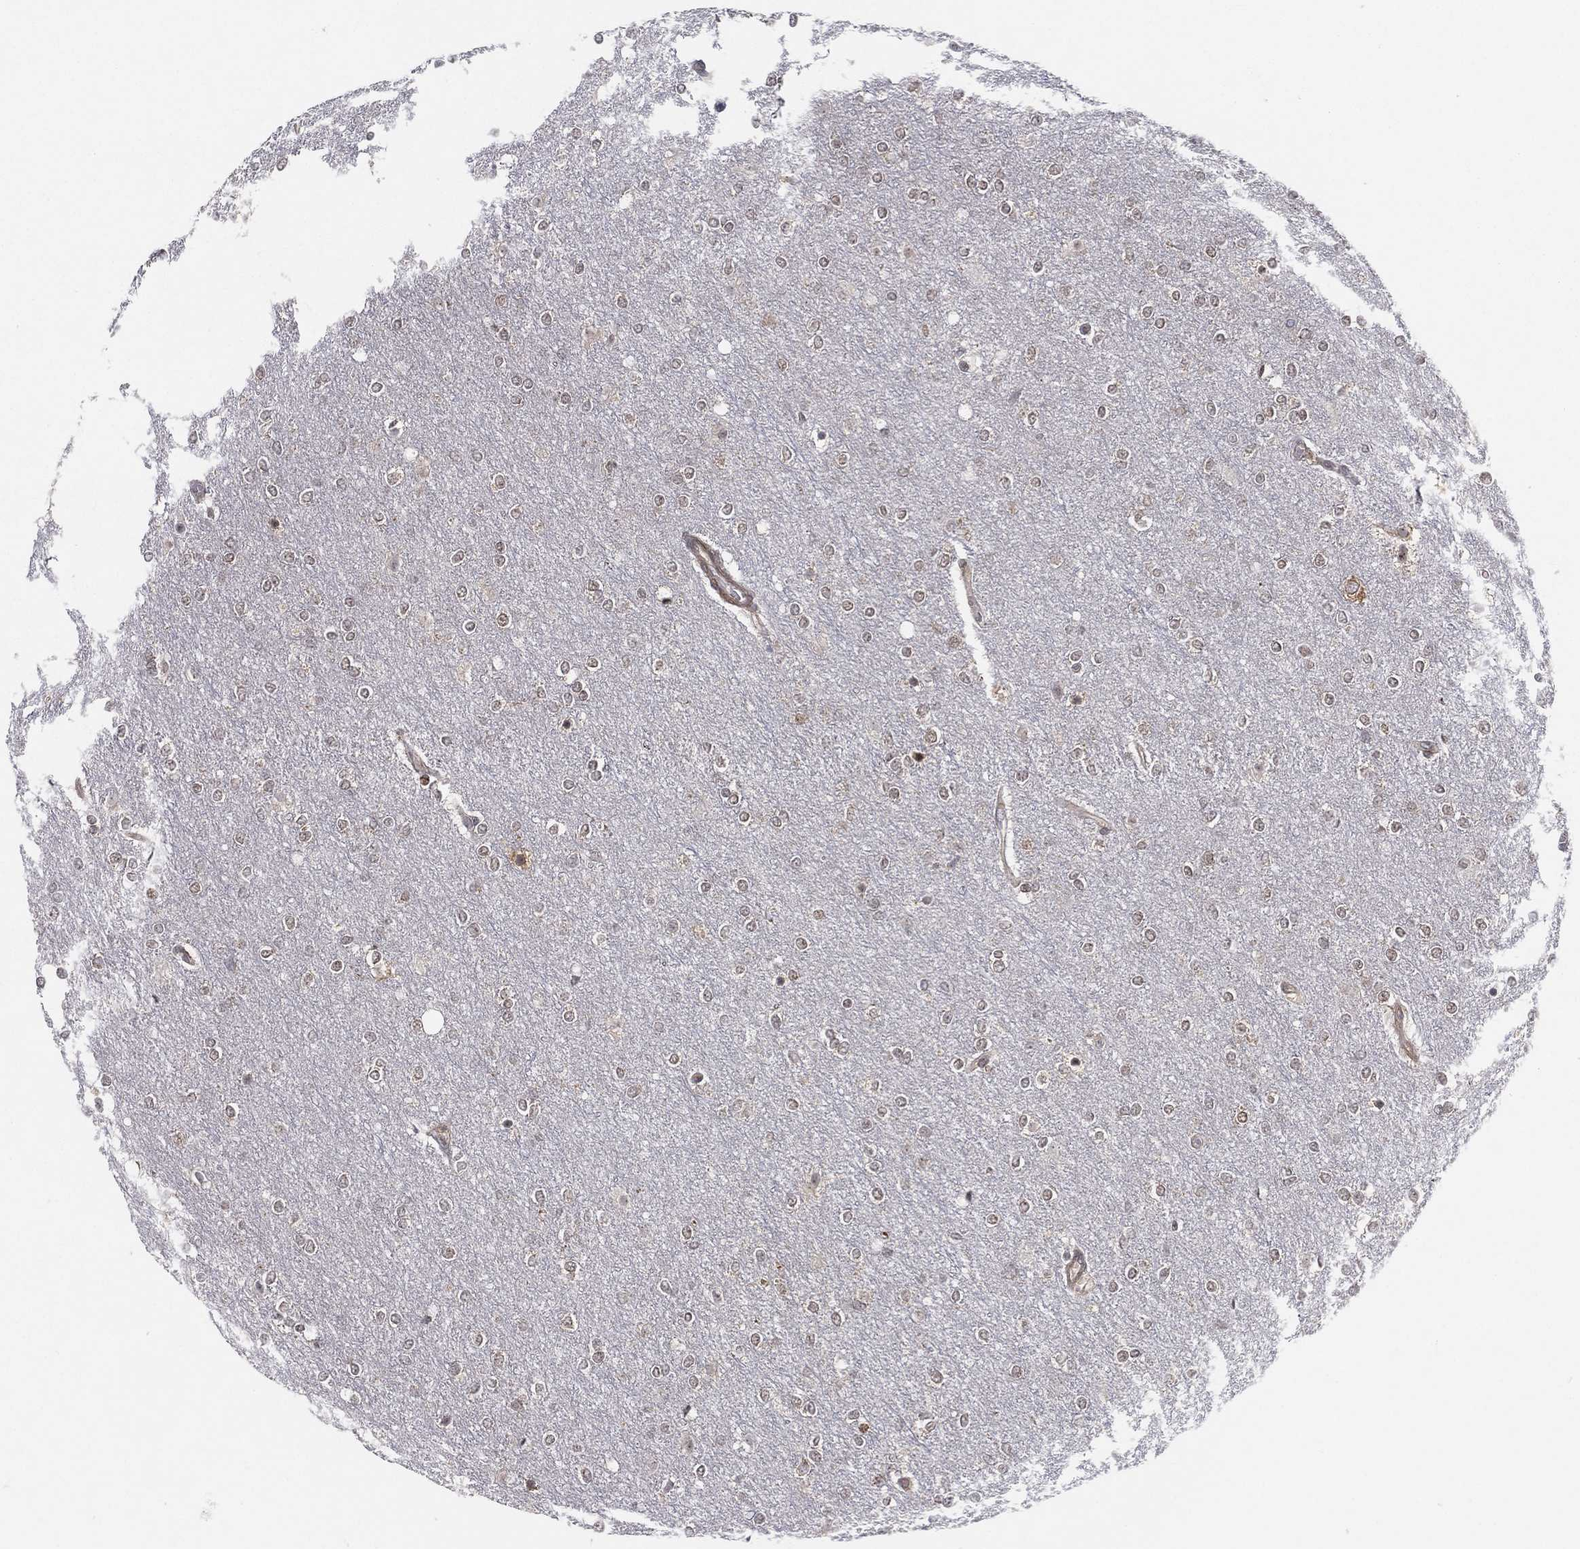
{"staining": {"intensity": "weak", "quantity": "<25%", "location": "cytoplasmic/membranous,nuclear"}, "tissue": "glioma", "cell_type": "Tumor cells", "image_type": "cancer", "snomed": [{"axis": "morphology", "description": "Glioma, malignant, High grade"}, {"axis": "topography", "description": "Brain"}], "caption": "Immunohistochemistry micrograph of neoplastic tissue: glioma stained with DAB (3,3'-diaminobenzidine) reveals no significant protein staining in tumor cells. (DAB immunohistochemistry (IHC) with hematoxylin counter stain).", "gene": "TMTC4", "patient": {"sex": "female", "age": 61}}